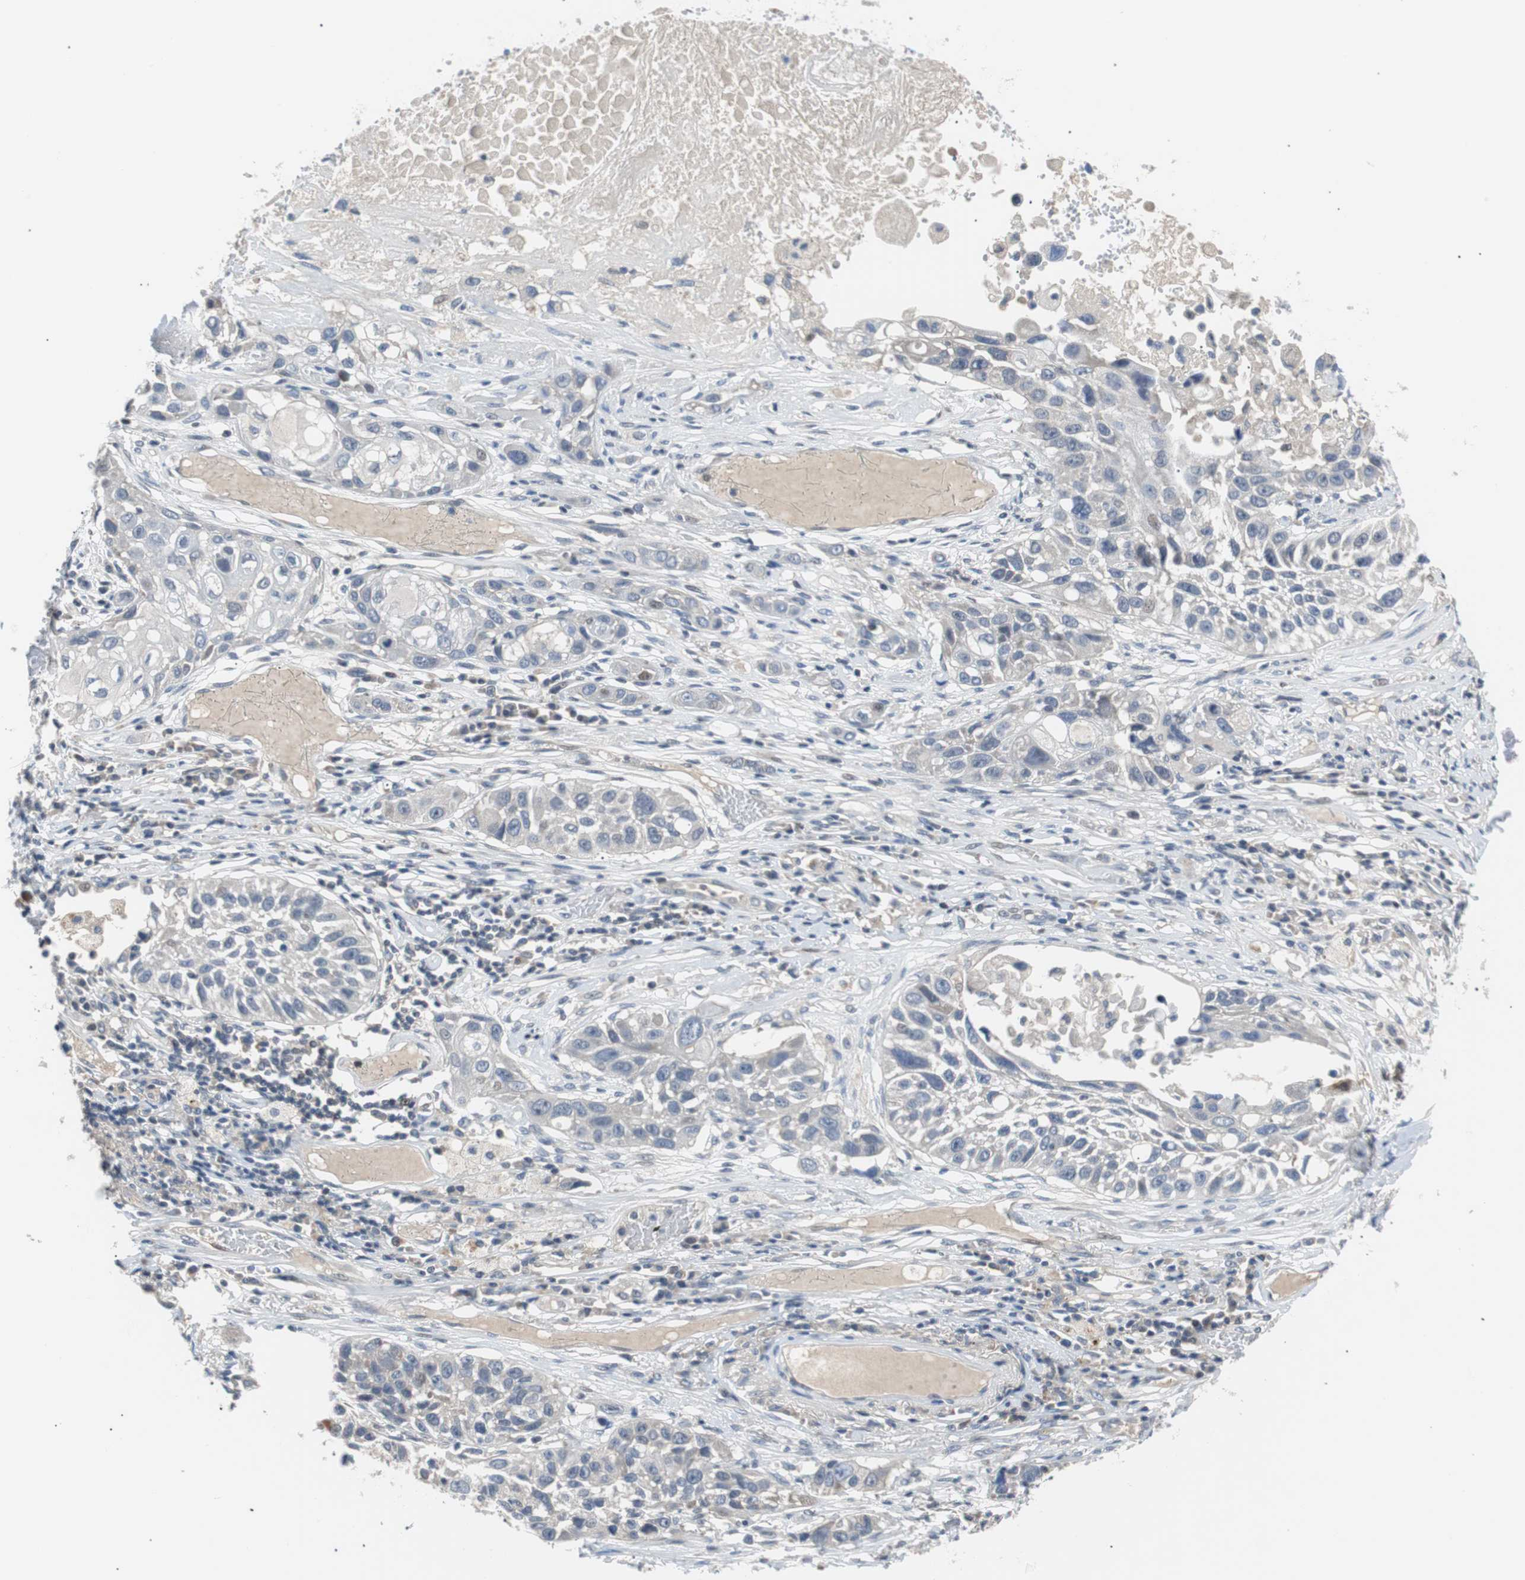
{"staining": {"intensity": "negative", "quantity": "none", "location": "none"}, "tissue": "lung cancer", "cell_type": "Tumor cells", "image_type": "cancer", "snomed": [{"axis": "morphology", "description": "Squamous cell carcinoma, NOS"}, {"axis": "topography", "description": "Lung"}], "caption": "Immunohistochemistry image of human lung cancer stained for a protein (brown), which demonstrates no expression in tumor cells.", "gene": "MAP2K4", "patient": {"sex": "male", "age": 71}}